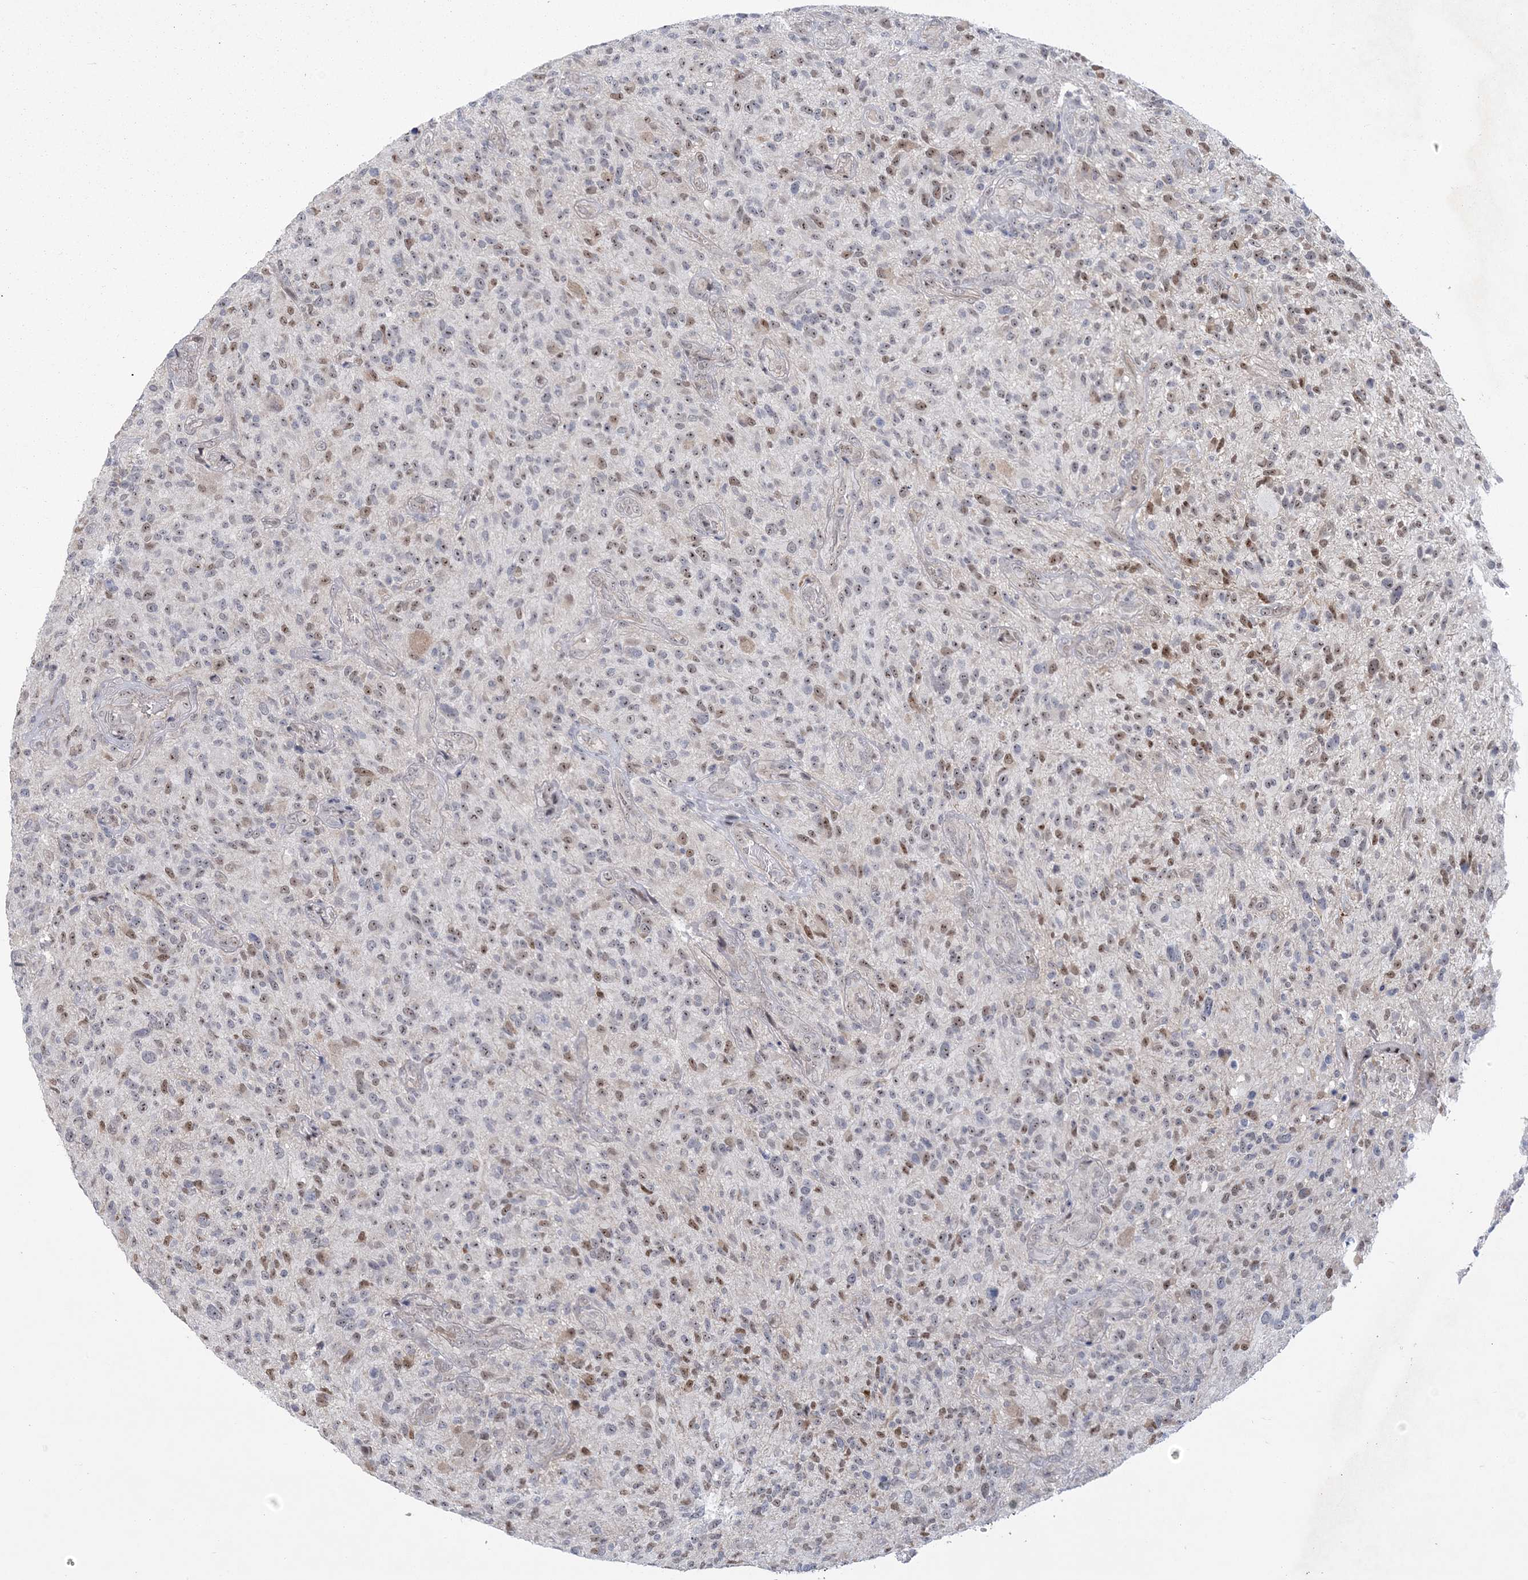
{"staining": {"intensity": "moderate", "quantity": ">75%", "location": "nuclear"}, "tissue": "glioma", "cell_type": "Tumor cells", "image_type": "cancer", "snomed": [{"axis": "morphology", "description": "Glioma, malignant, High grade"}, {"axis": "topography", "description": "Brain"}], "caption": "Protein analysis of glioma tissue shows moderate nuclear positivity in approximately >75% of tumor cells.", "gene": "HOMEZ", "patient": {"sex": "male", "age": 47}}